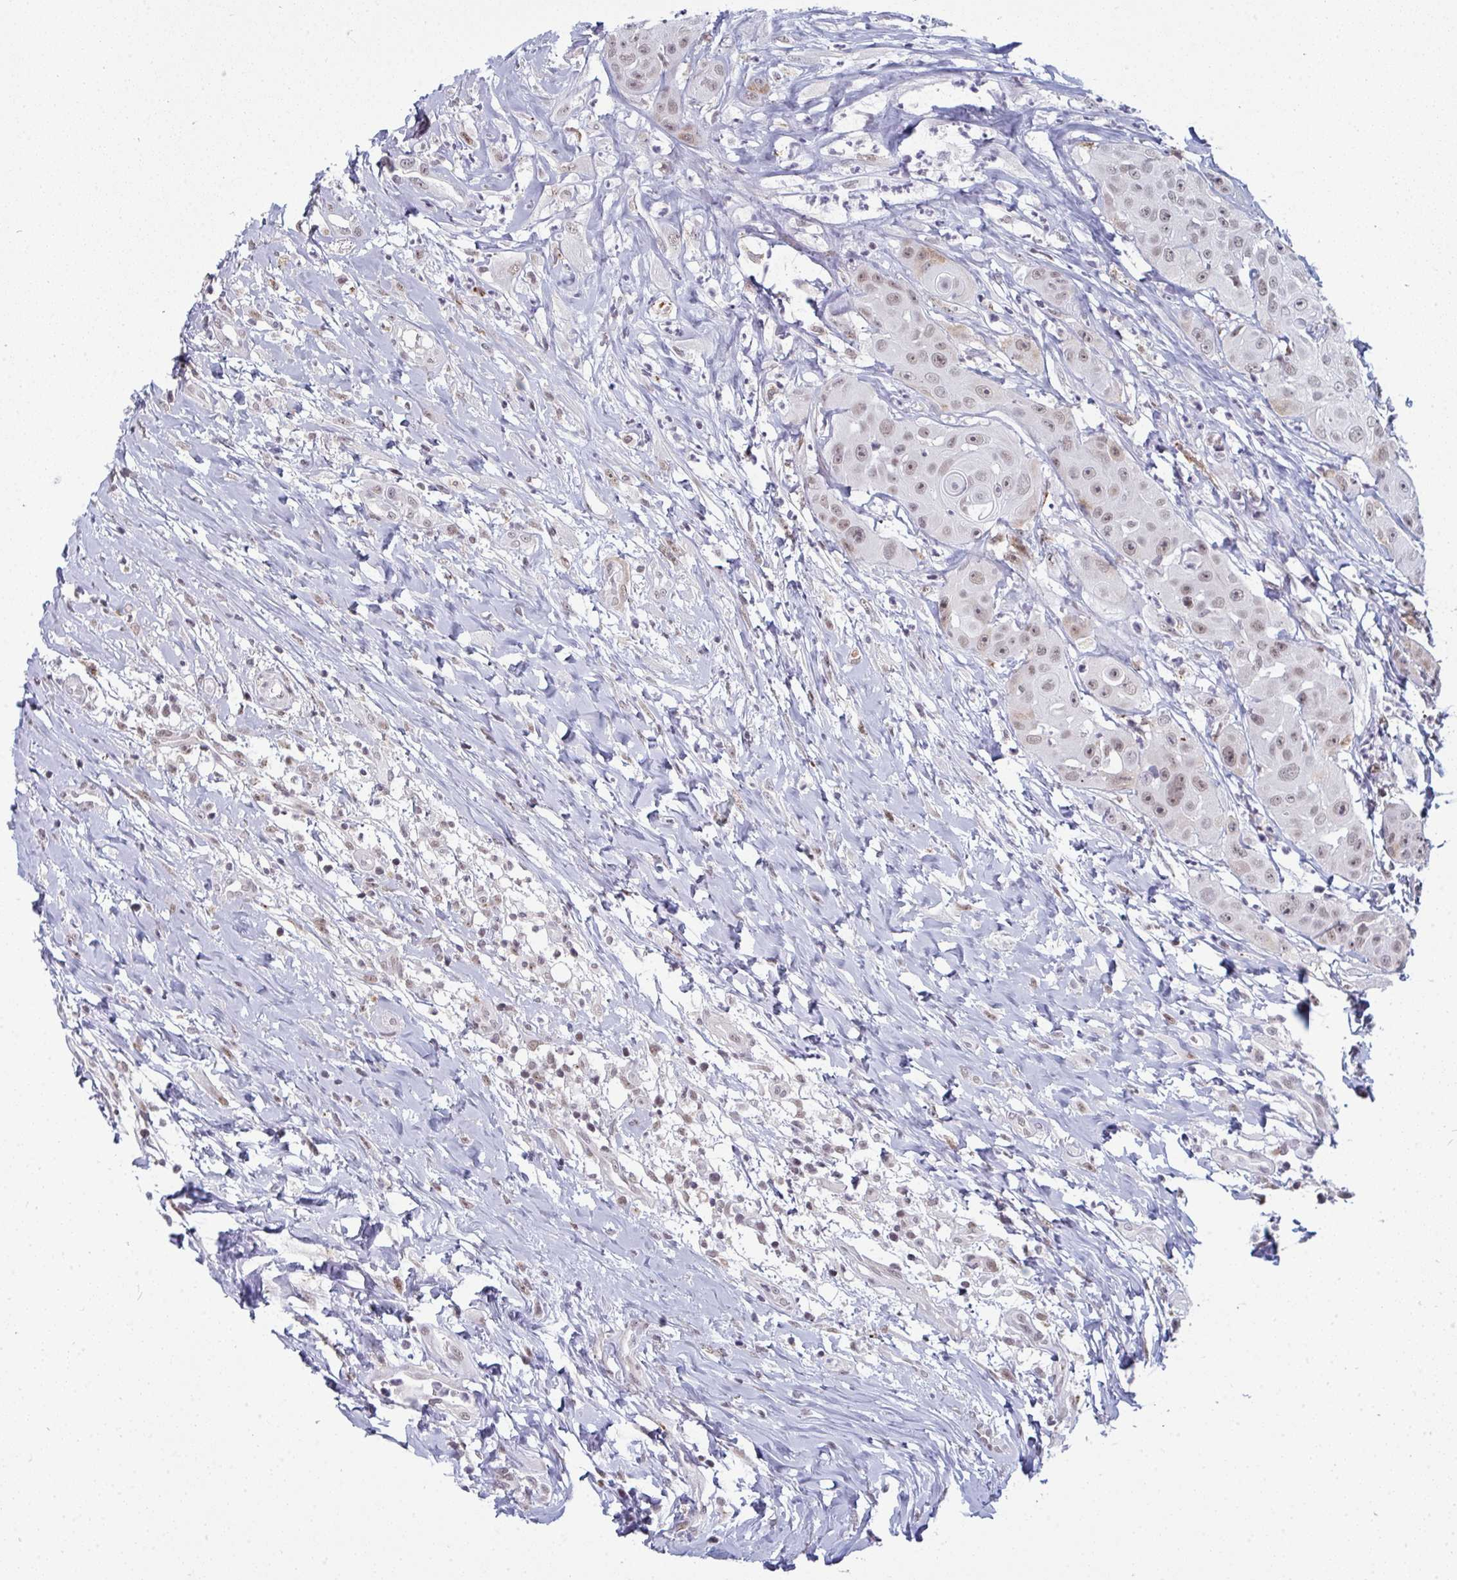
{"staining": {"intensity": "weak", "quantity": "25%-75%", "location": "nuclear"}, "tissue": "head and neck cancer", "cell_type": "Tumor cells", "image_type": "cancer", "snomed": [{"axis": "morphology", "description": "Squamous cell carcinoma, NOS"}, {"axis": "topography", "description": "Head-Neck"}], "caption": "Immunohistochemical staining of human head and neck cancer displays low levels of weak nuclear positivity in about 25%-75% of tumor cells.", "gene": "ATF1", "patient": {"sex": "male", "age": 83}}